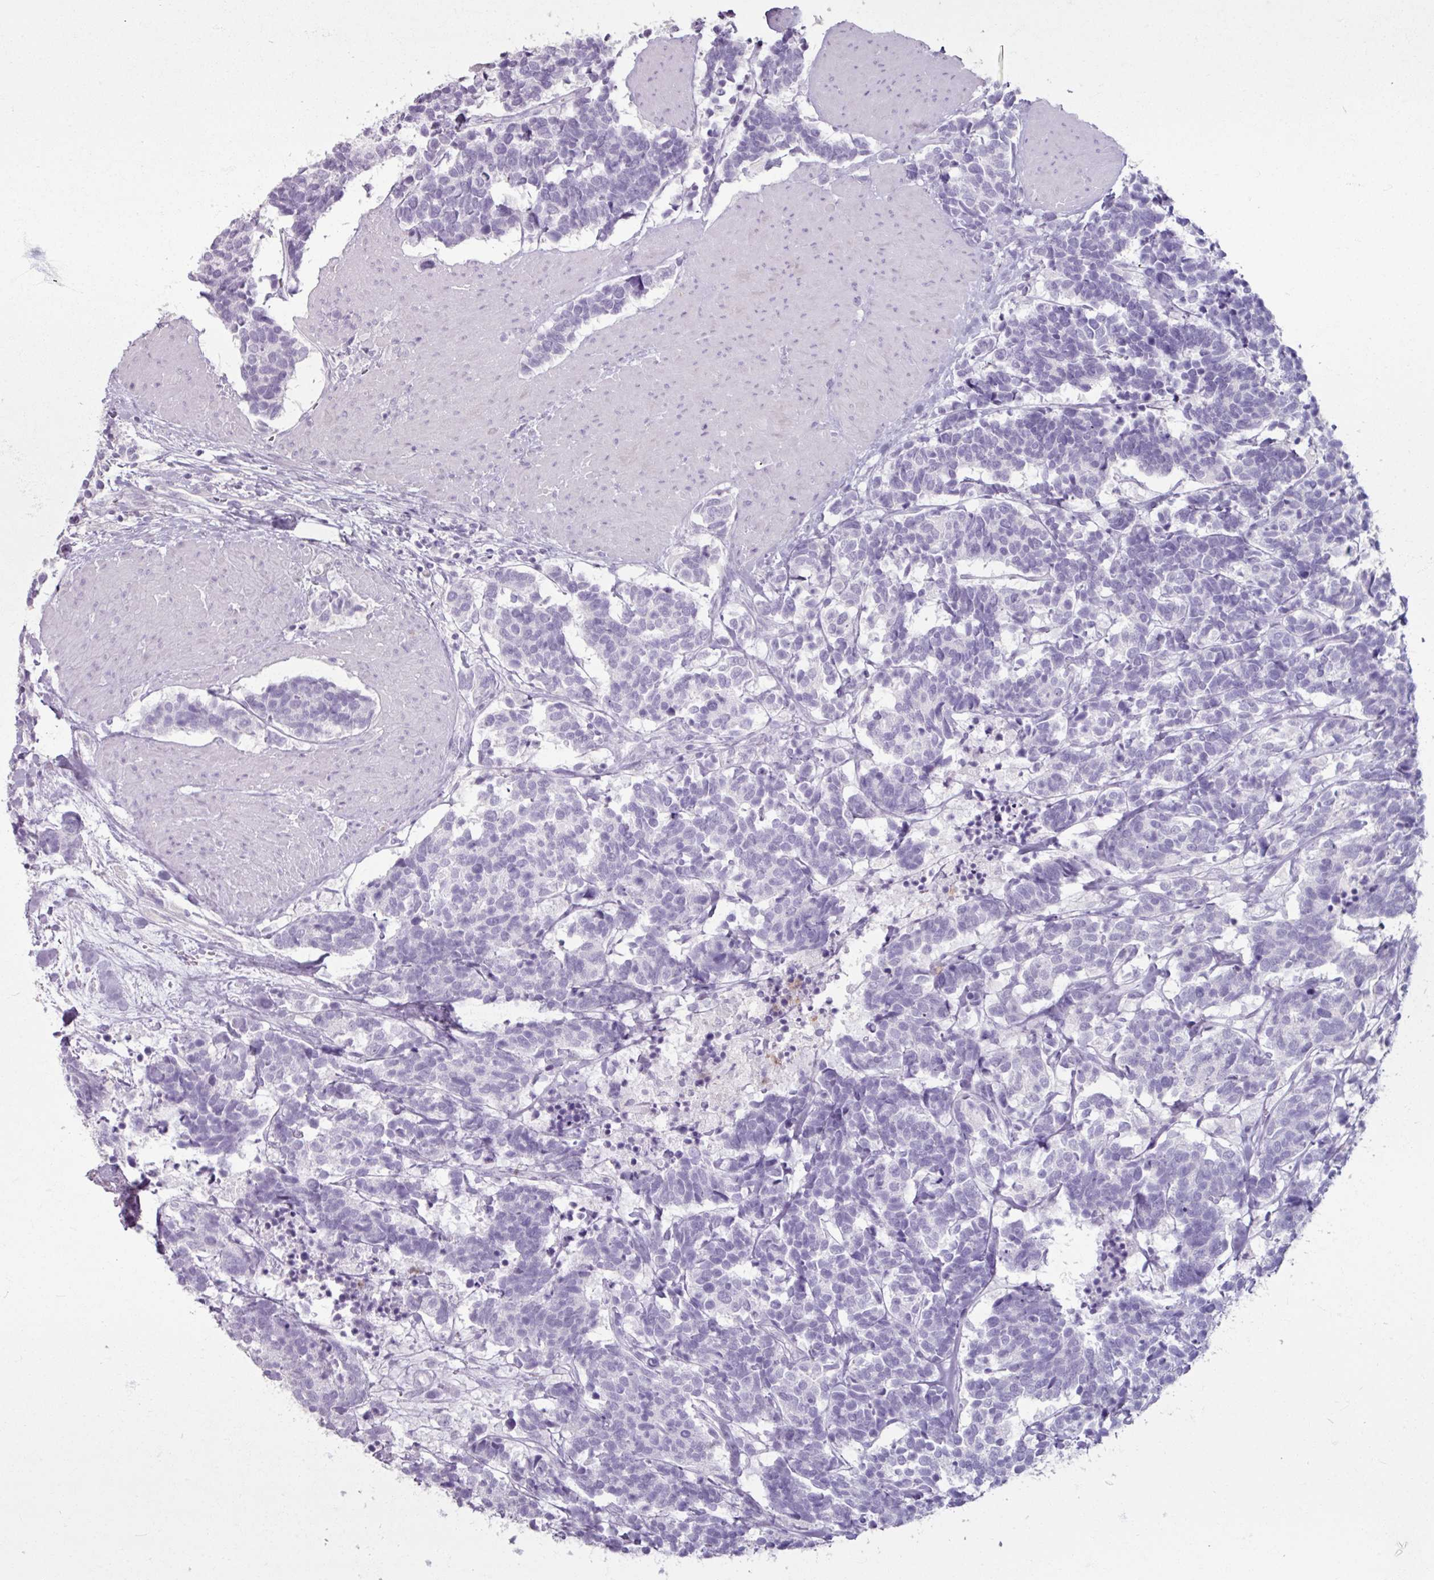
{"staining": {"intensity": "negative", "quantity": "none", "location": "none"}, "tissue": "carcinoid", "cell_type": "Tumor cells", "image_type": "cancer", "snomed": [{"axis": "morphology", "description": "Carcinoma, NOS"}, {"axis": "morphology", "description": "Carcinoid, malignant, NOS"}, {"axis": "topography", "description": "Urinary bladder"}], "caption": "DAB immunohistochemical staining of human carcinoid shows no significant expression in tumor cells.", "gene": "ARG1", "patient": {"sex": "male", "age": 57}}